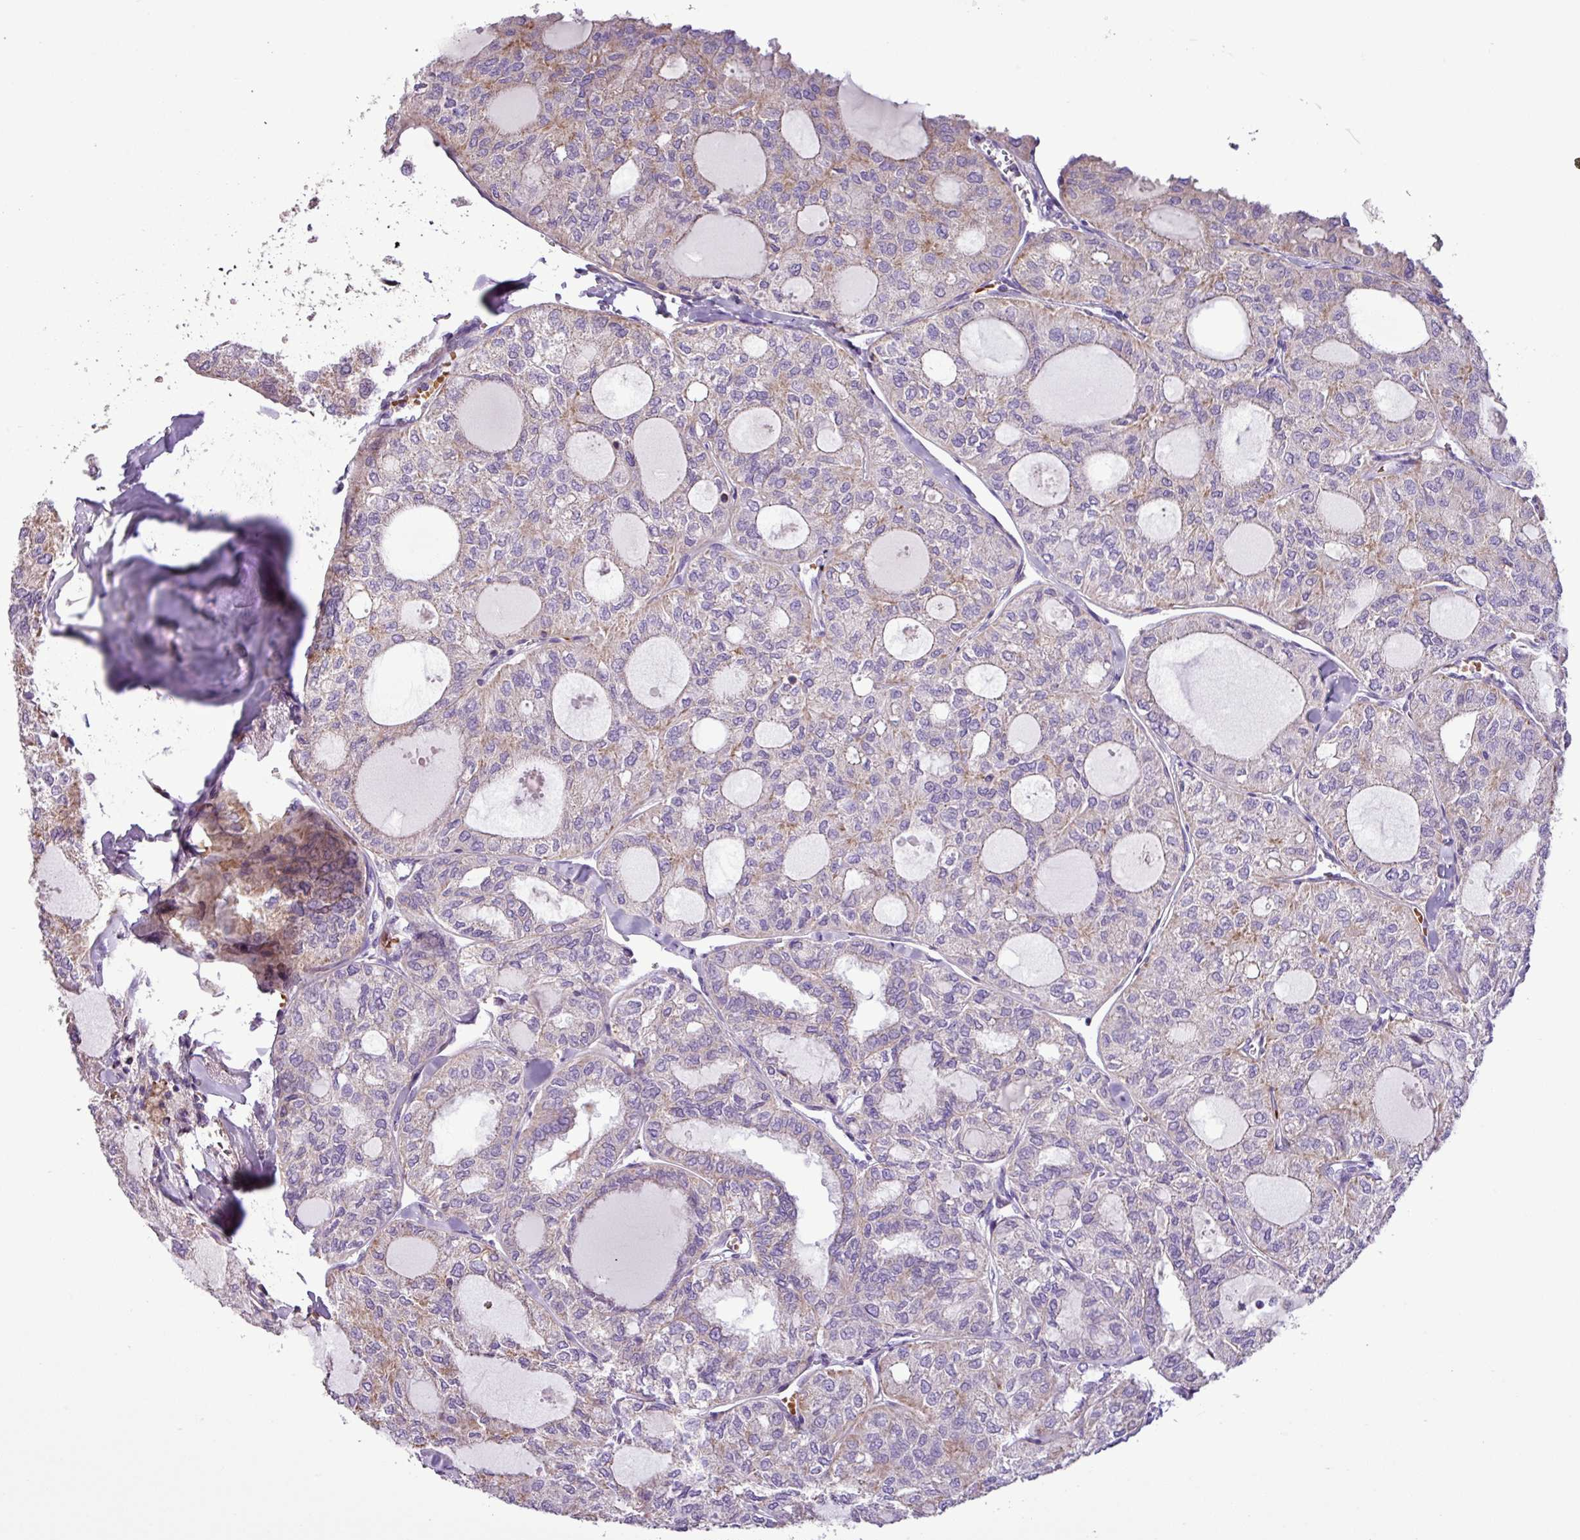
{"staining": {"intensity": "moderate", "quantity": "<25%", "location": "cytoplasmic/membranous"}, "tissue": "thyroid cancer", "cell_type": "Tumor cells", "image_type": "cancer", "snomed": [{"axis": "morphology", "description": "Follicular adenoma carcinoma, NOS"}, {"axis": "topography", "description": "Thyroid gland"}], "caption": "A brown stain labels moderate cytoplasmic/membranous positivity of a protein in thyroid follicular adenoma carcinoma tumor cells.", "gene": "FAM183A", "patient": {"sex": "male", "age": 75}}